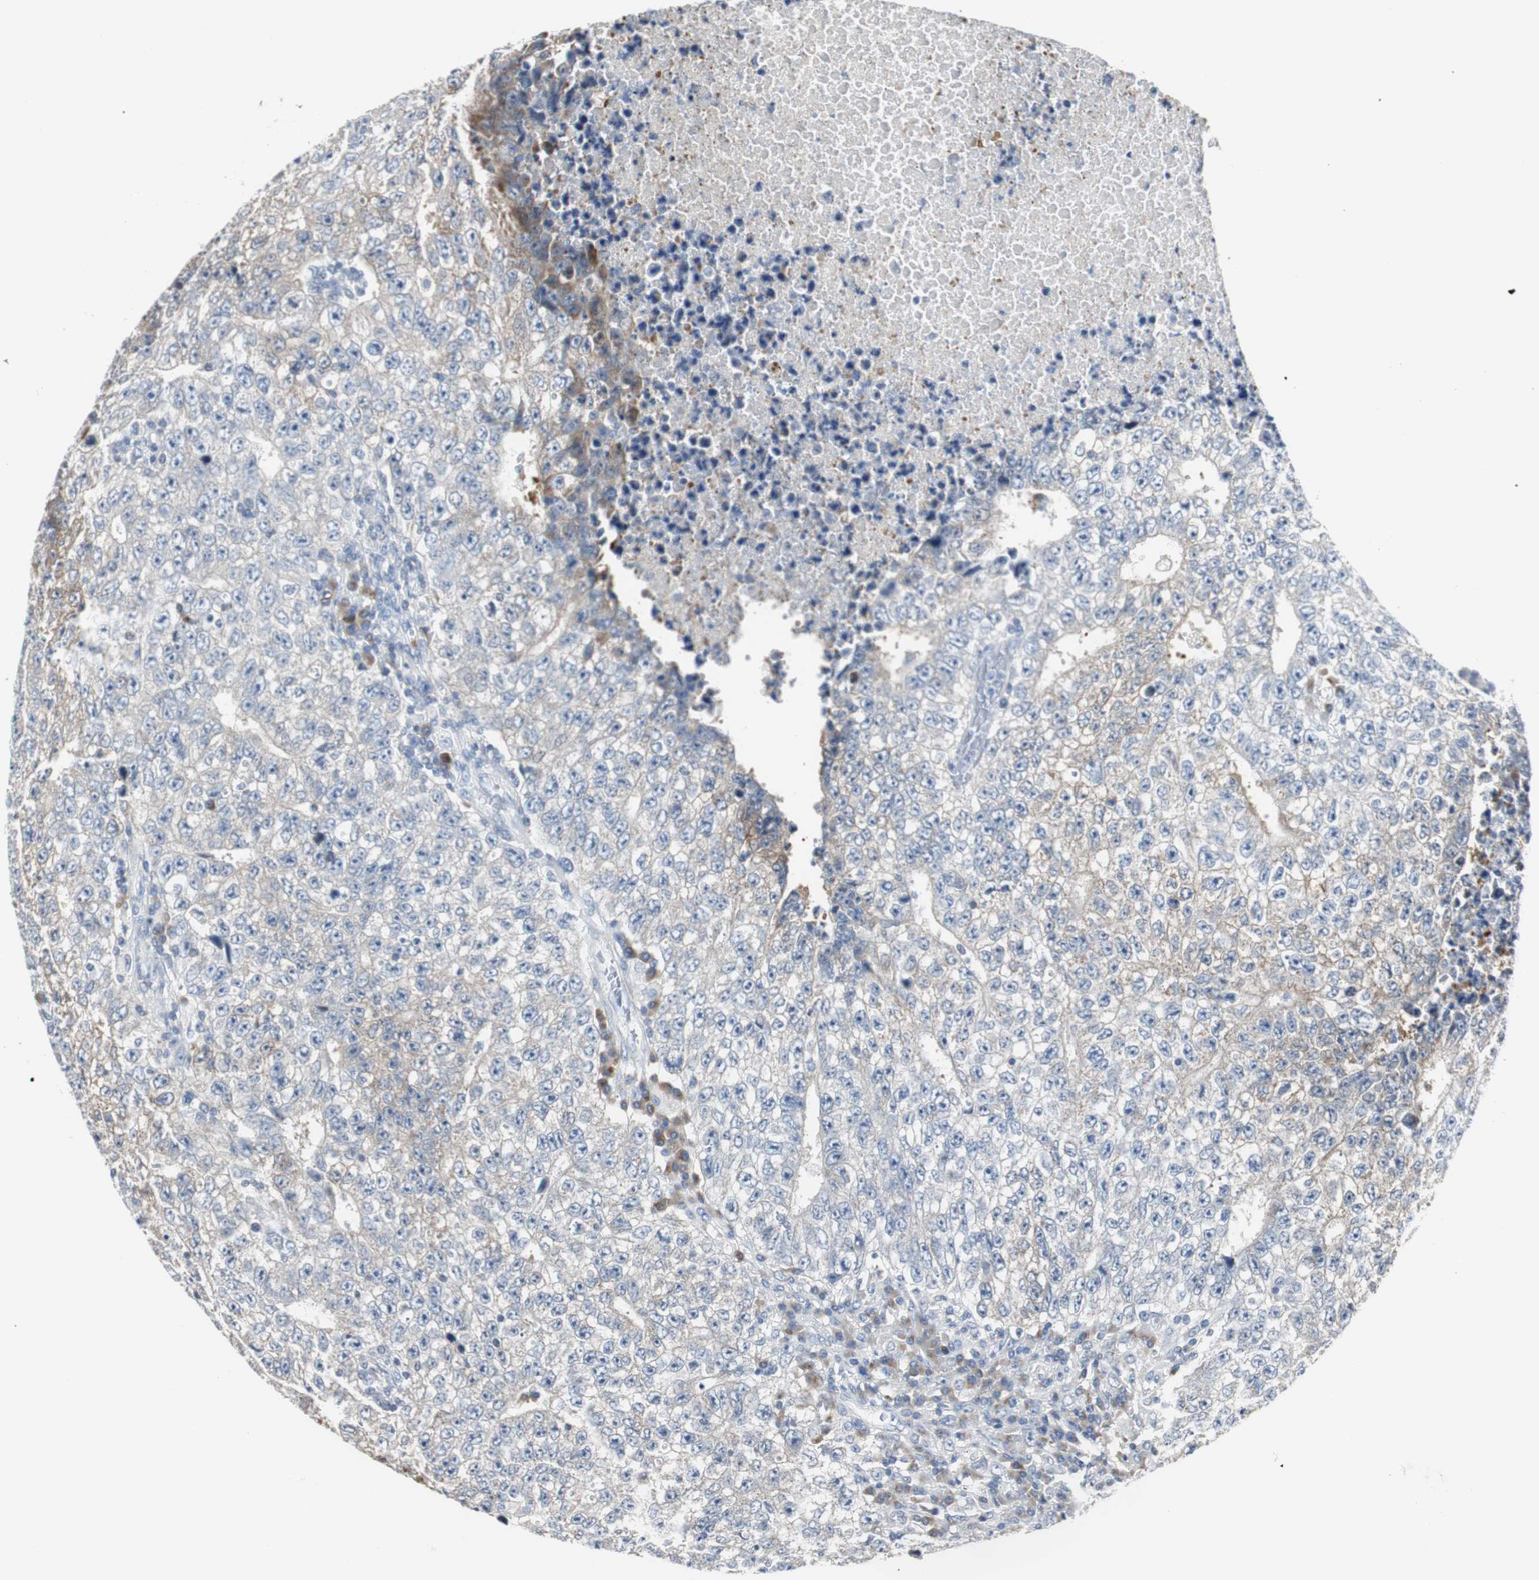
{"staining": {"intensity": "weak", "quantity": "<25%", "location": "cytoplasmic/membranous"}, "tissue": "testis cancer", "cell_type": "Tumor cells", "image_type": "cancer", "snomed": [{"axis": "morphology", "description": "Necrosis, NOS"}, {"axis": "morphology", "description": "Carcinoma, Embryonal, NOS"}, {"axis": "topography", "description": "Testis"}], "caption": "Tumor cells are negative for protein expression in human testis embryonal carcinoma.", "gene": "SOX30", "patient": {"sex": "male", "age": 19}}